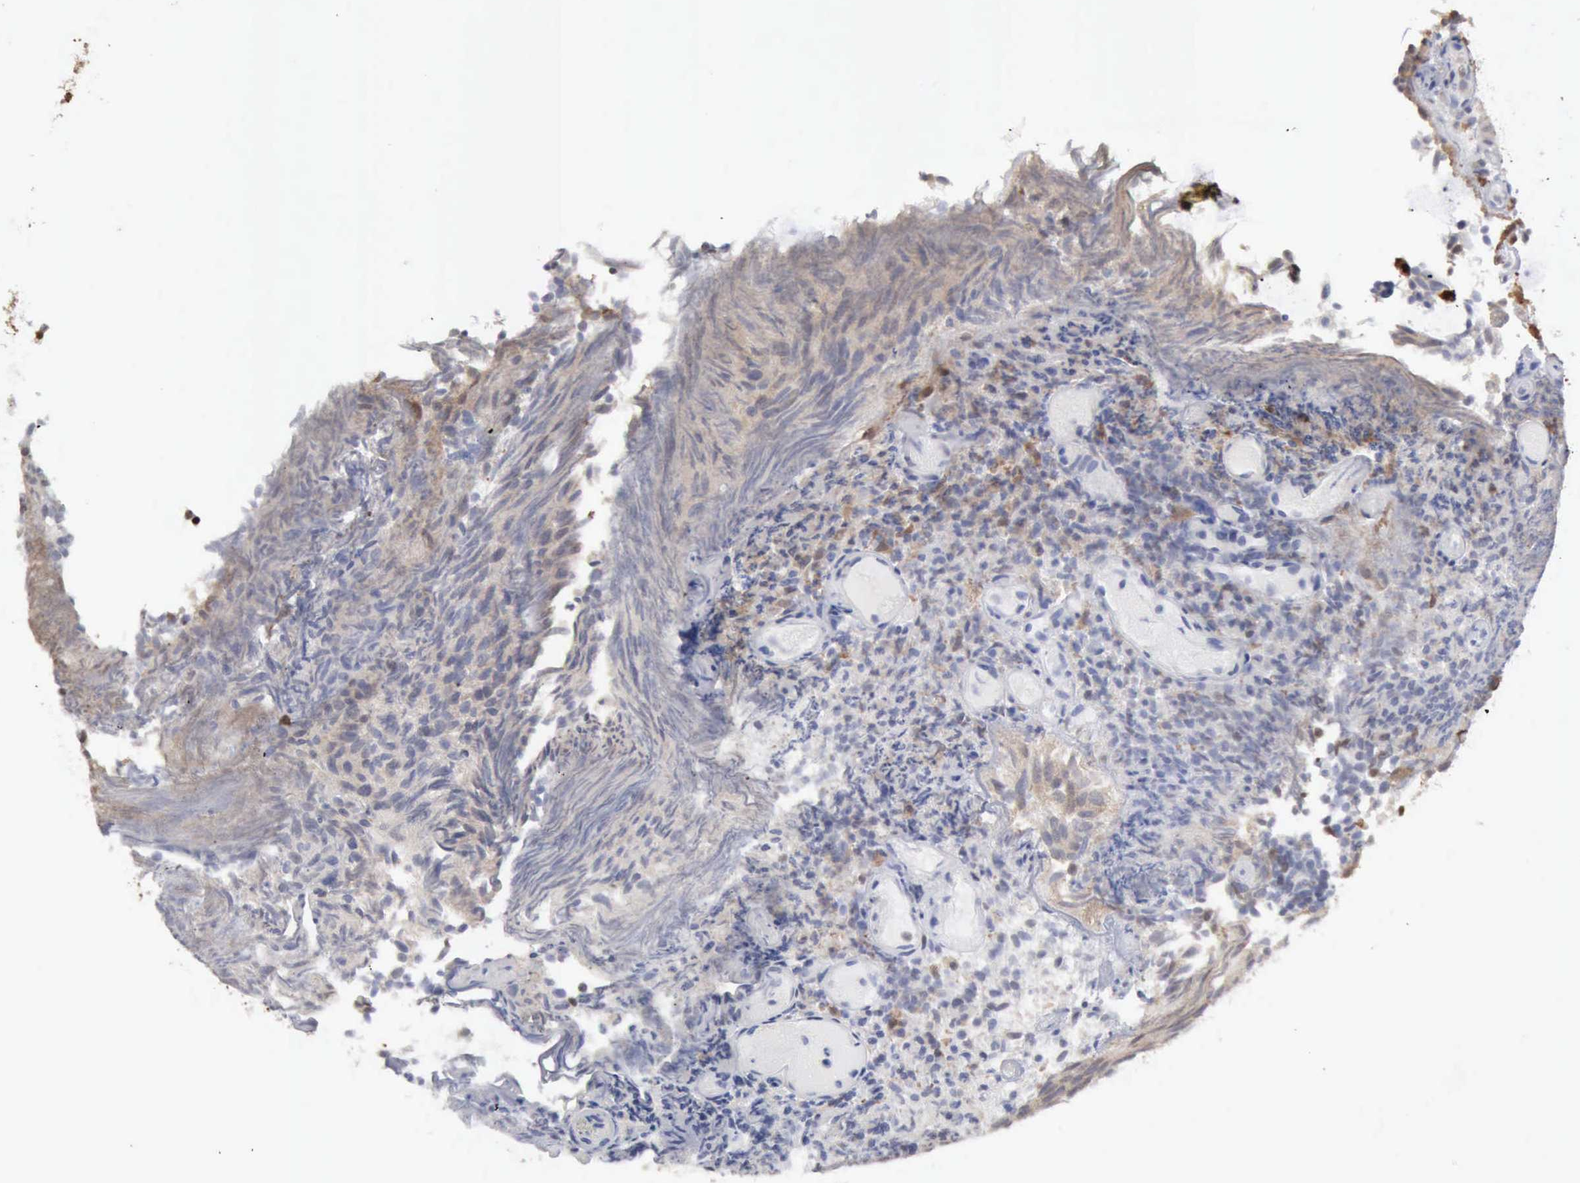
{"staining": {"intensity": "weak", "quantity": "<25%", "location": "cytoplasmic/membranous,nuclear"}, "tissue": "urothelial cancer", "cell_type": "Tumor cells", "image_type": "cancer", "snomed": [{"axis": "morphology", "description": "Urothelial carcinoma, Low grade"}, {"axis": "topography", "description": "Urinary bladder"}], "caption": "Protein analysis of urothelial cancer reveals no significant positivity in tumor cells.", "gene": "STAT1", "patient": {"sex": "male", "age": 85}}